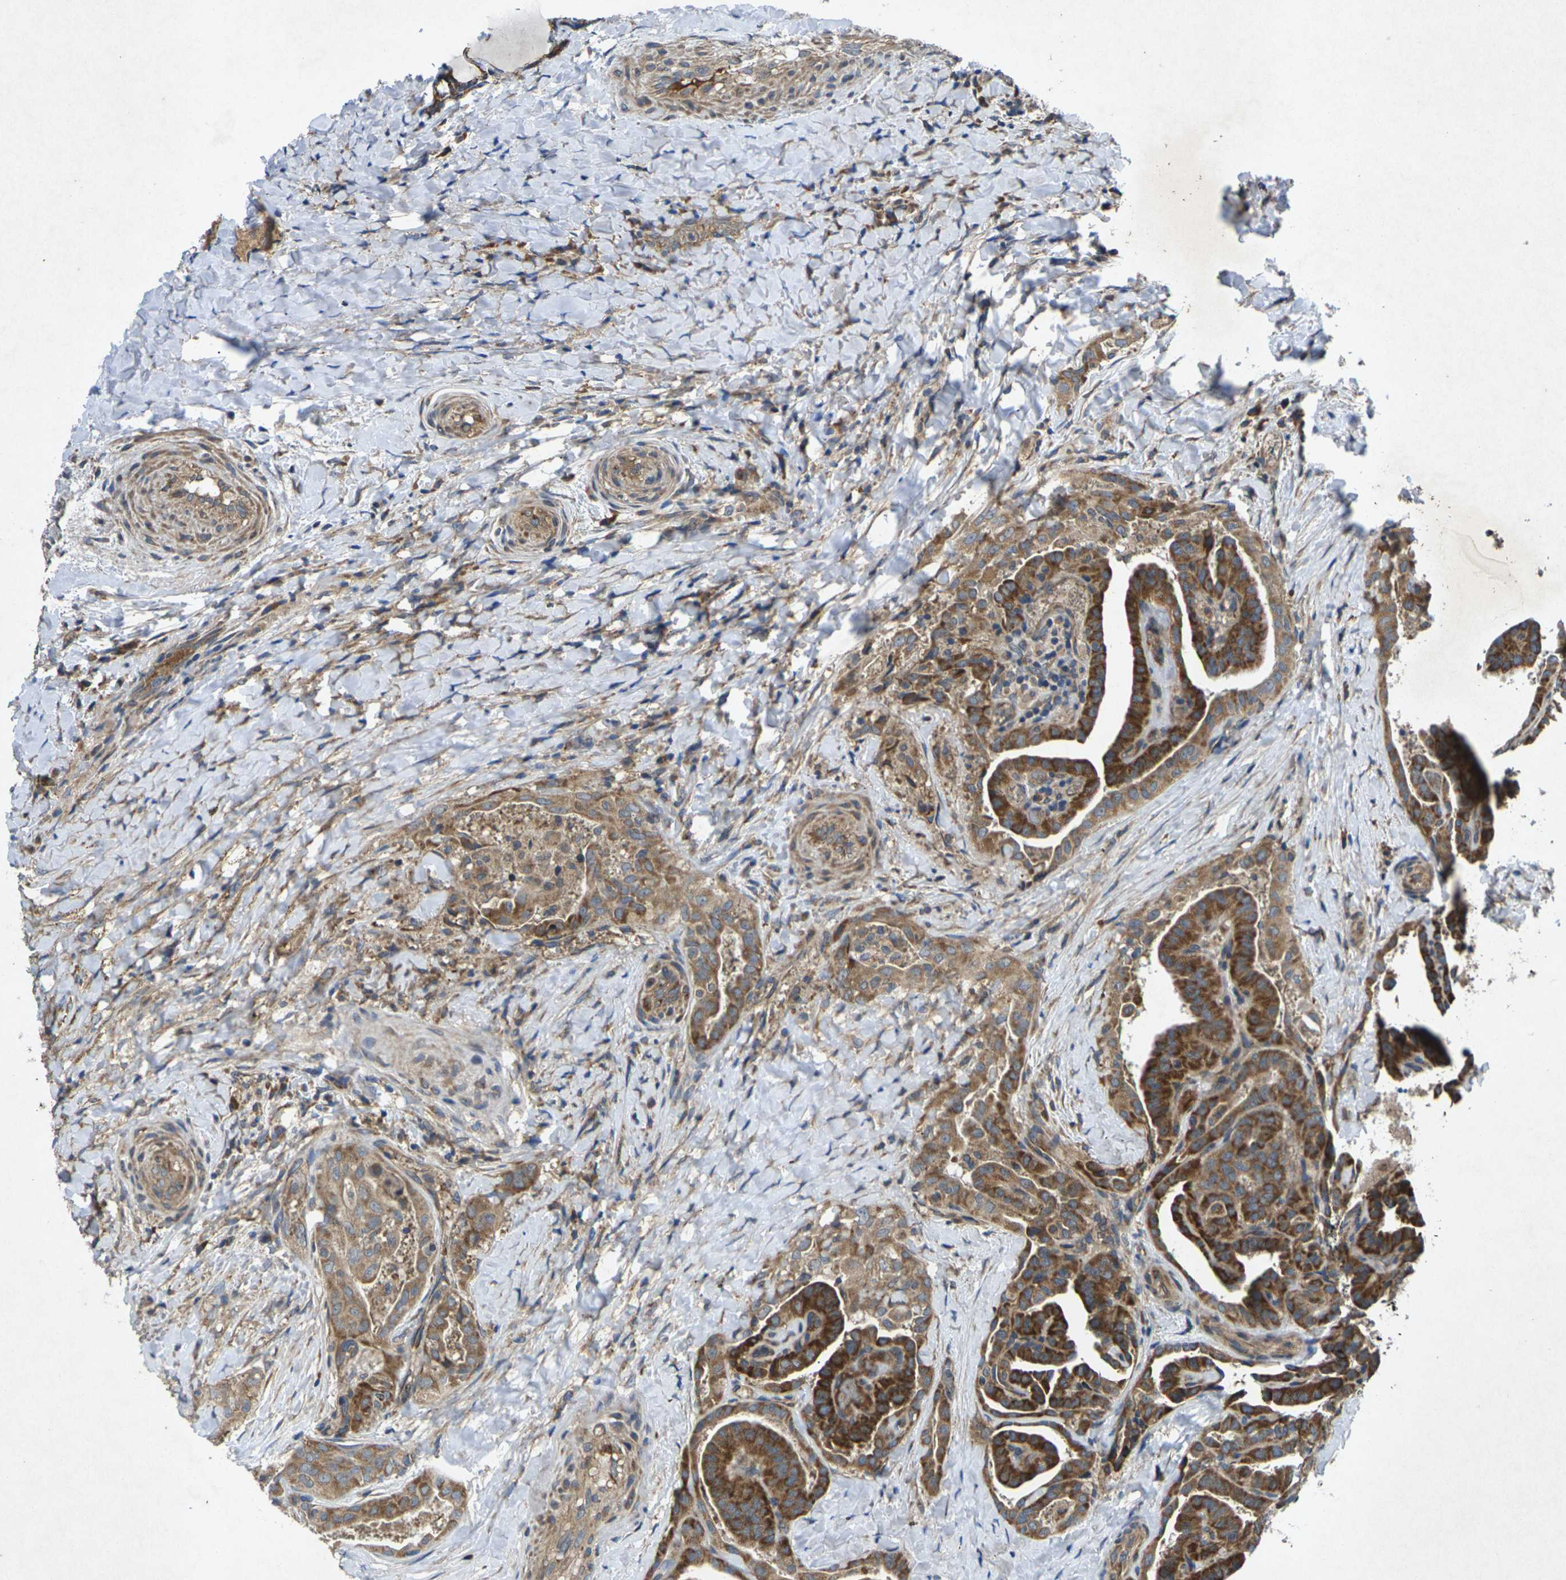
{"staining": {"intensity": "strong", "quantity": ">75%", "location": "cytoplasmic/membranous"}, "tissue": "thyroid cancer", "cell_type": "Tumor cells", "image_type": "cancer", "snomed": [{"axis": "morphology", "description": "Papillary adenocarcinoma, NOS"}, {"axis": "topography", "description": "Thyroid gland"}], "caption": "The photomicrograph shows a brown stain indicating the presence of a protein in the cytoplasmic/membranous of tumor cells in thyroid cancer.", "gene": "KIF1B", "patient": {"sex": "male", "age": 77}}